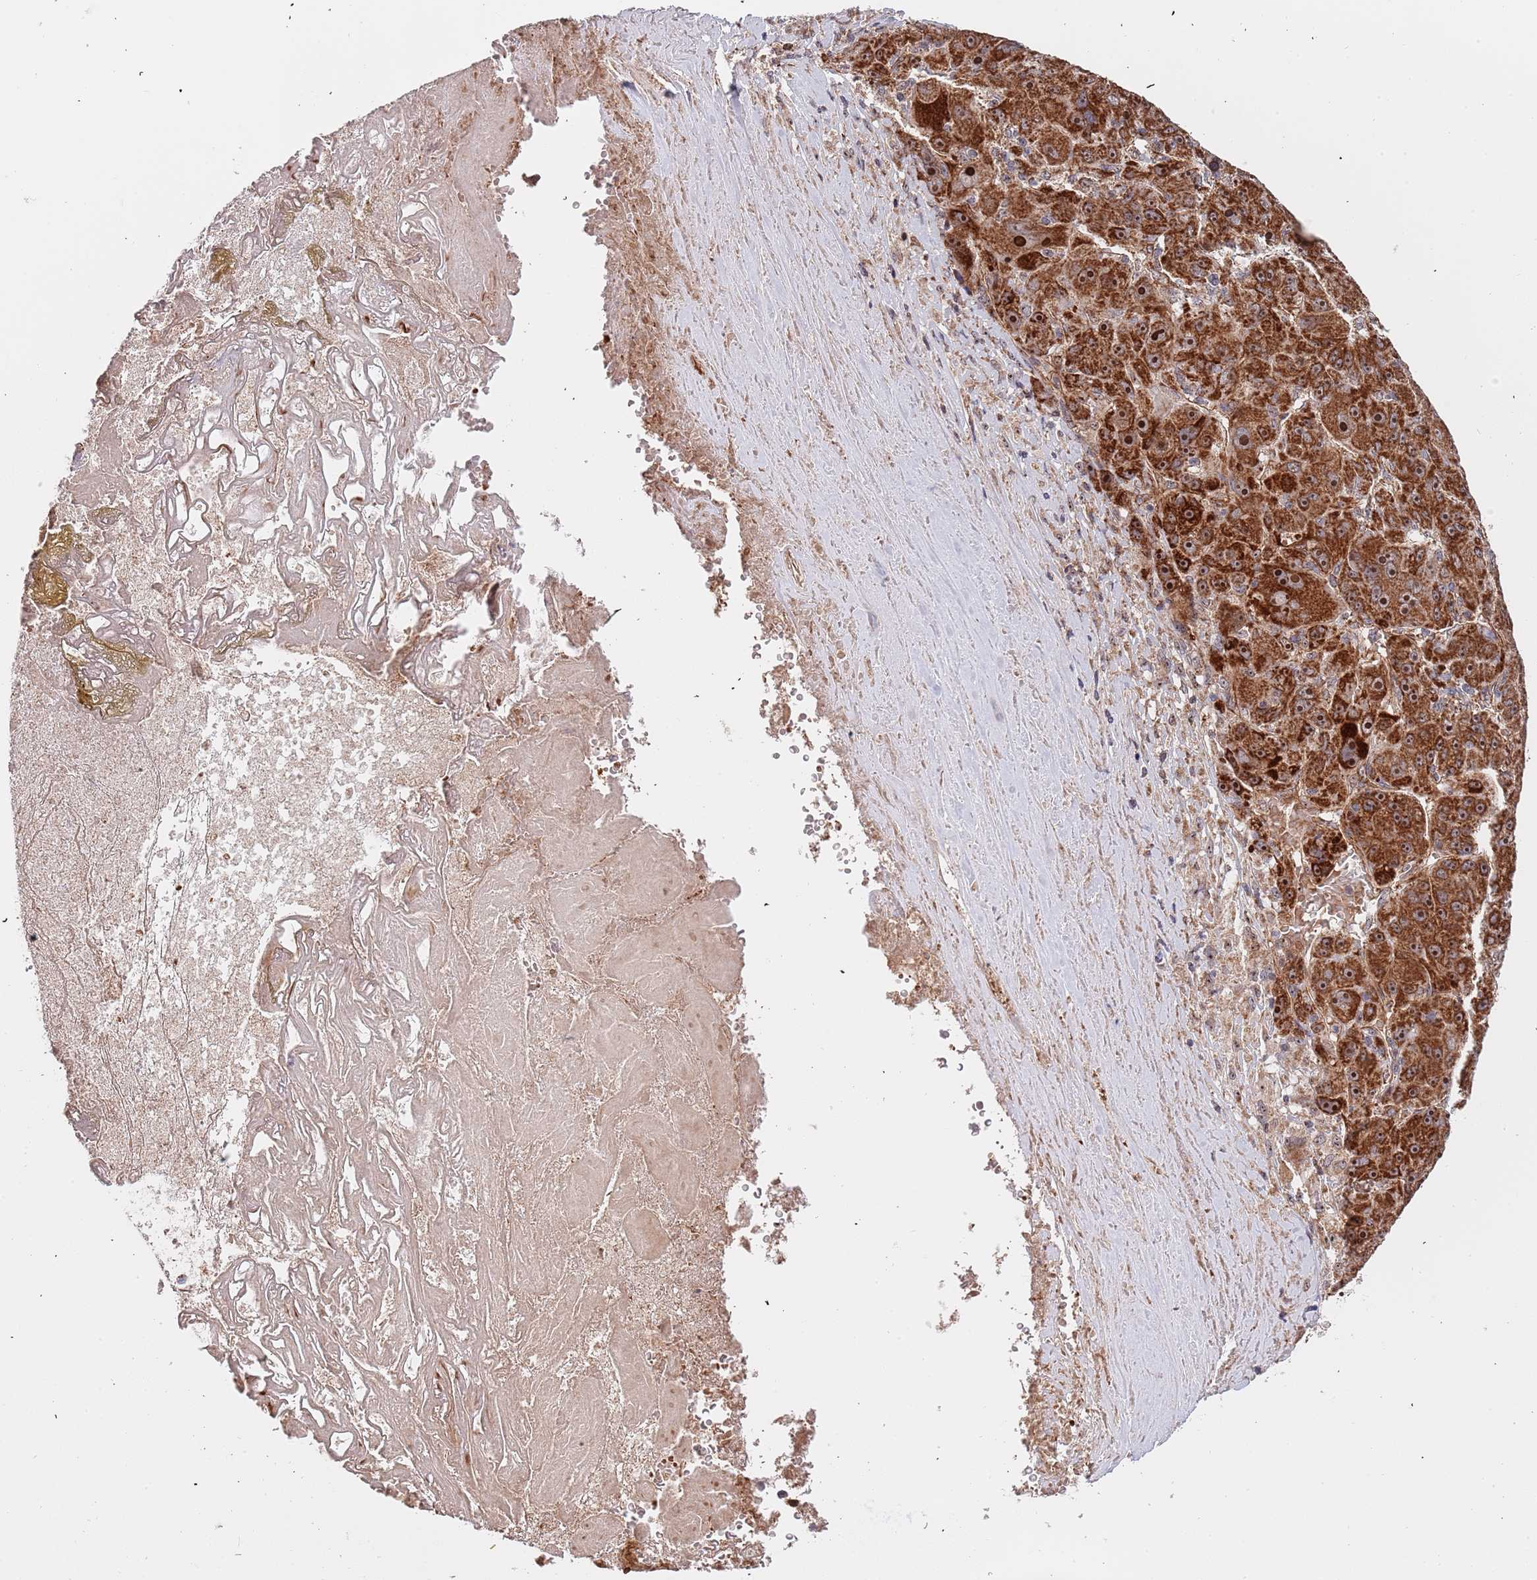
{"staining": {"intensity": "strong", "quantity": ">75%", "location": "cytoplasmic/membranous,nuclear"}, "tissue": "liver cancer", "cell_type": "Tumor cells", "image_type": "cancer", "snomed": [{"axis": "morphology", "description": "Carcinoma, Hepatocellular, NOS"}, {"axis": "topography", "description": "Liver"}], "caption": "Protein staining shows strong cytoplasmic/membranous and nuclear staining in approximately >75% of tumor cells in hepatocellular carcinoma (liver).", "gene": "DCHS1", "patient": {"sex": "male", "age": 76}}